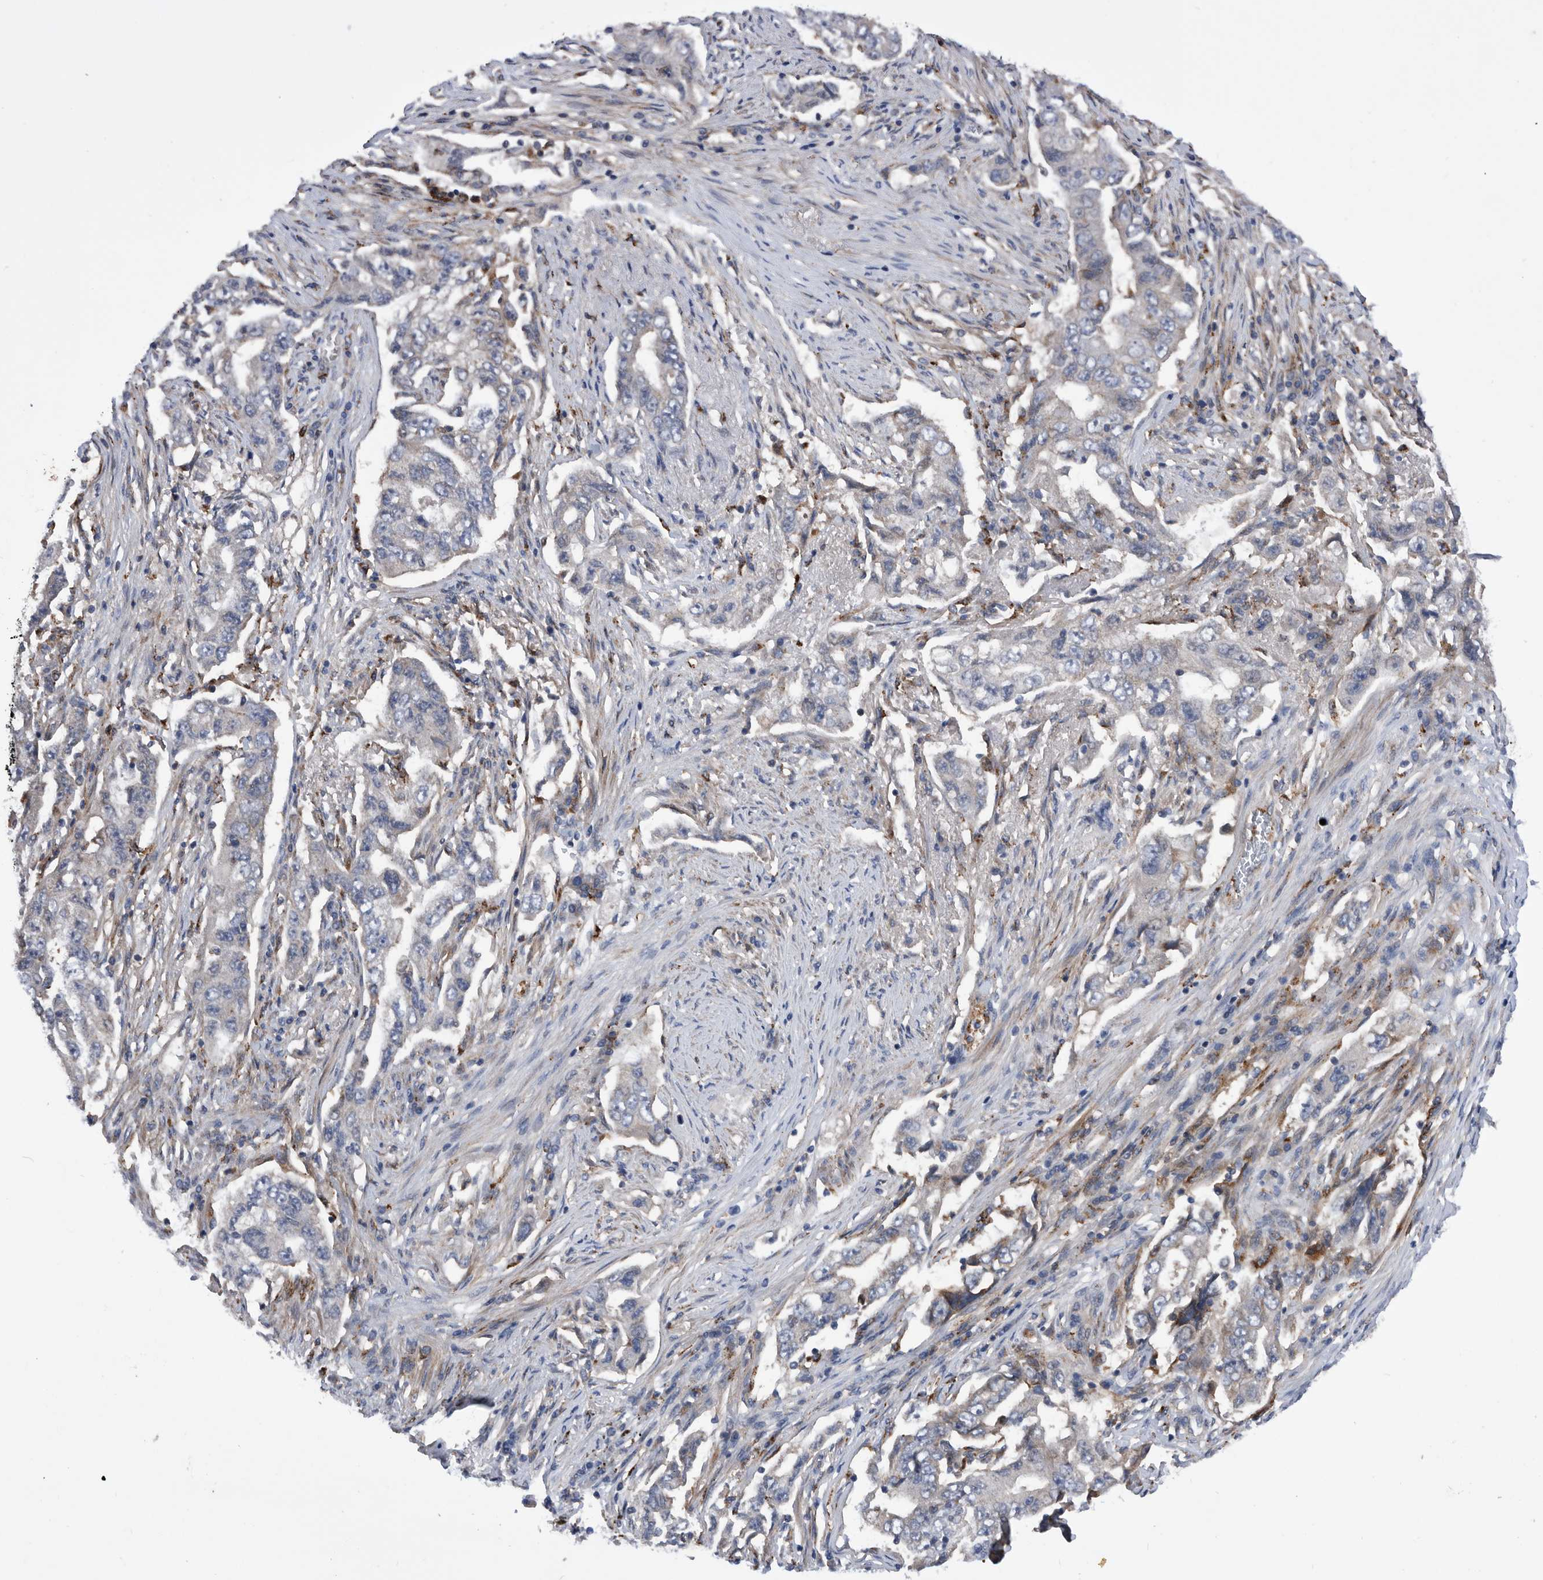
{"staining": {"intensity": "negative", "quantity": "none", "location": "none"}, "tissue": "lung cancer", "cell_type": "Tumor cells", "image_type": "cancer", "snomed": [{"axis": "morphology", "description": "Adenocarcinoma, NOS"}, {"axis": "topography", "description": "Lung"}], "caption": "The immunohistochemistry (IHC) image has no significant expression in tumor cells of adenocarcinoma (lung) tissue.", "gene": "BAIAP3", "patient": {"sex": "female", "age": 51}}